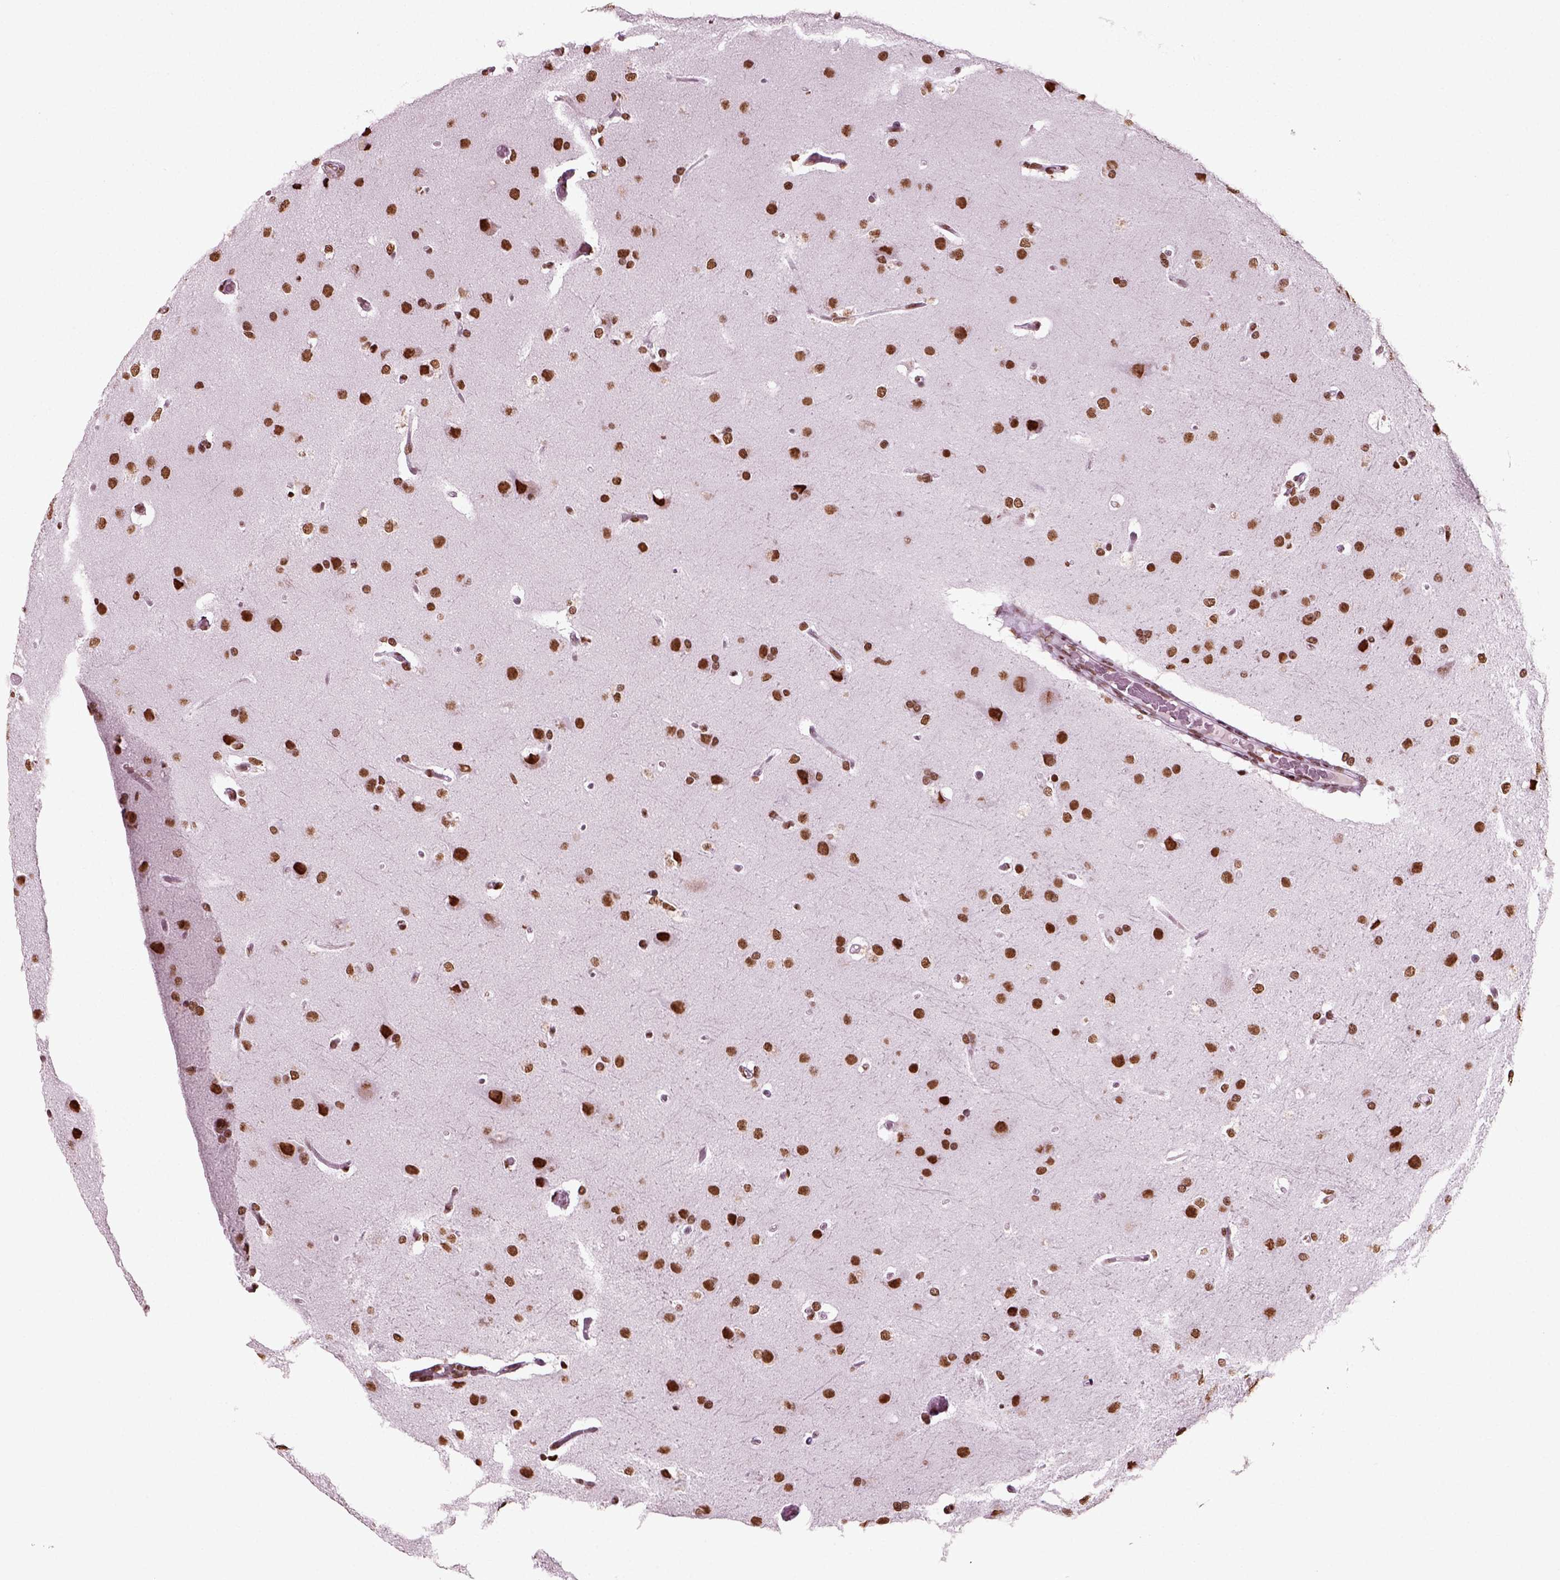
{"staining": {"intensity": "strong", "quantity": ">75%", "location": "nuclear"}, "tissue": "glioma", "cell_type": "Tumor cells", "image_type": "cancer", "snomed": [{"axis": "morphology", "description": "Glioma, malignant, High grade"}, {"axis": "topography", "description": "Brain"}], "caption": "Protein staining reveals strong nuclear expression in about >75% of tumor cells in glioma.", "gene": "POLR1H", "patient": {"sex": "male", "age": 68}}